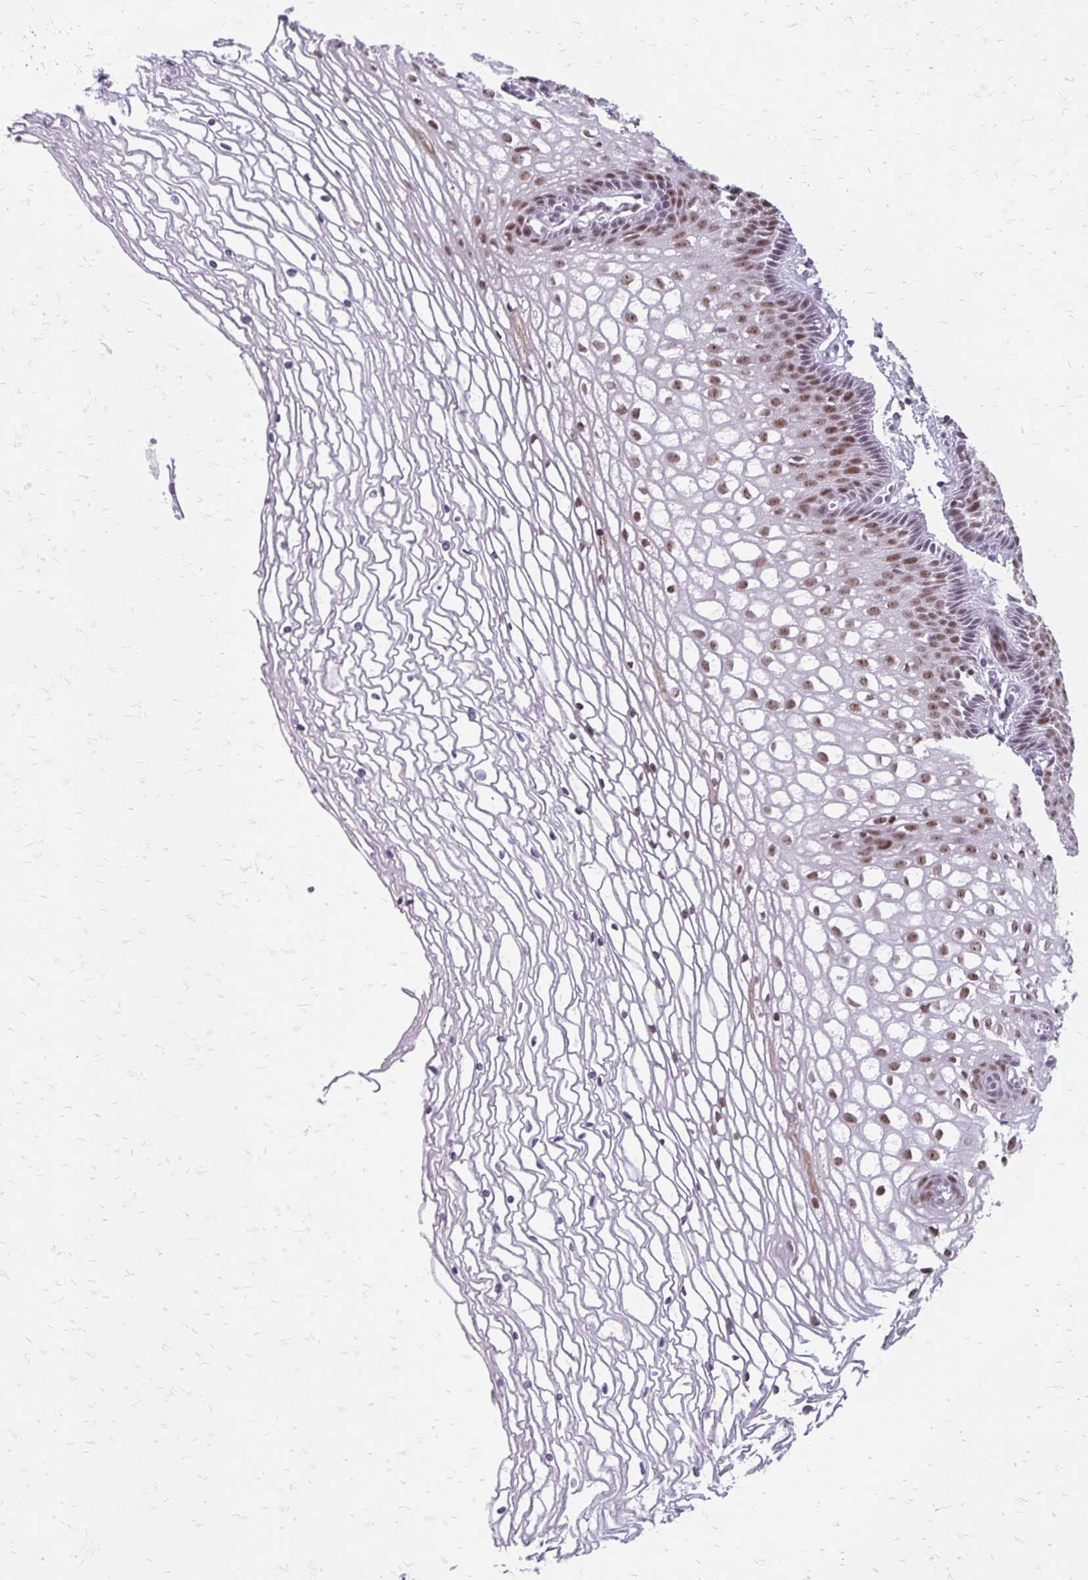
{"staining": {"intensity": "negative", "quantity": "none", "location": "none"}, "tissue": "cervix", "cell_type": "Glandular cells", "image_type": "normal", "snomed": [{"axis": "morphology", "description": "Normal tissue, NOS"}, {"axis": "topography", "description": "Cervix"}], "caption": "Human cervix stained for a protein using immunohistochemistry (IHC) demonstrates no expression in glandular cells.", "gene": "EED", "patient": {"sex": "female", "age": 36}}